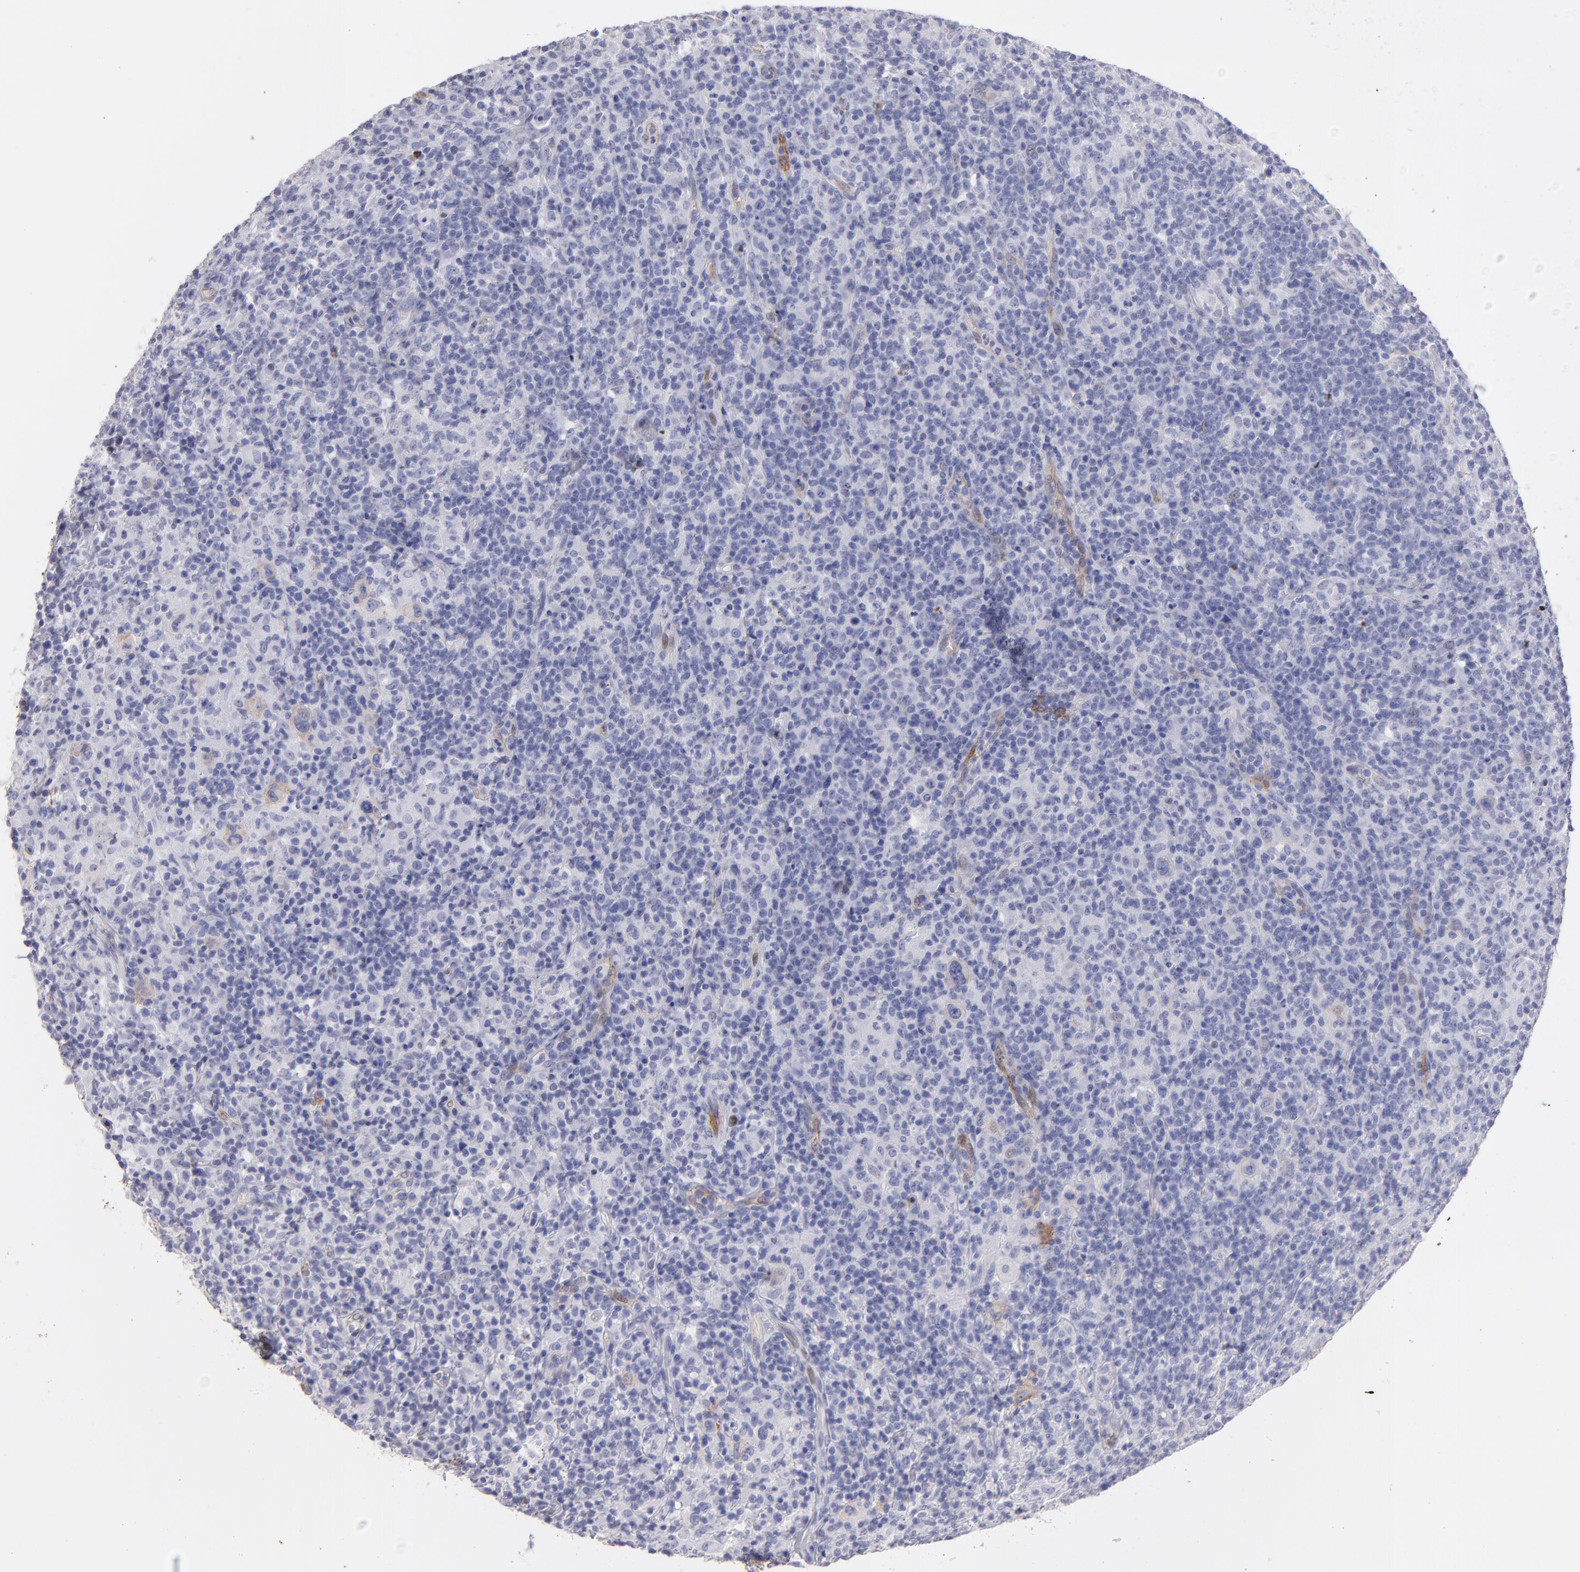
{"staining": {"intensity": "negative", "quantity": "none", "location": "none"}, "tissue": "lymphoma", "cell_type": "Tumor cells", "image_type": "cancer", "snomed": [{"axis": "morphology", "description": "Hodgkin's disease, NOS"}, {"axis": "topography", "description": "Lymph node"}], "caption": "Immunohistochemical staining of human lymphoma displays no significant positivity in tumor cells.", "gene": "AHNAK2", "patient": {"sex": "male", "age": 65}}